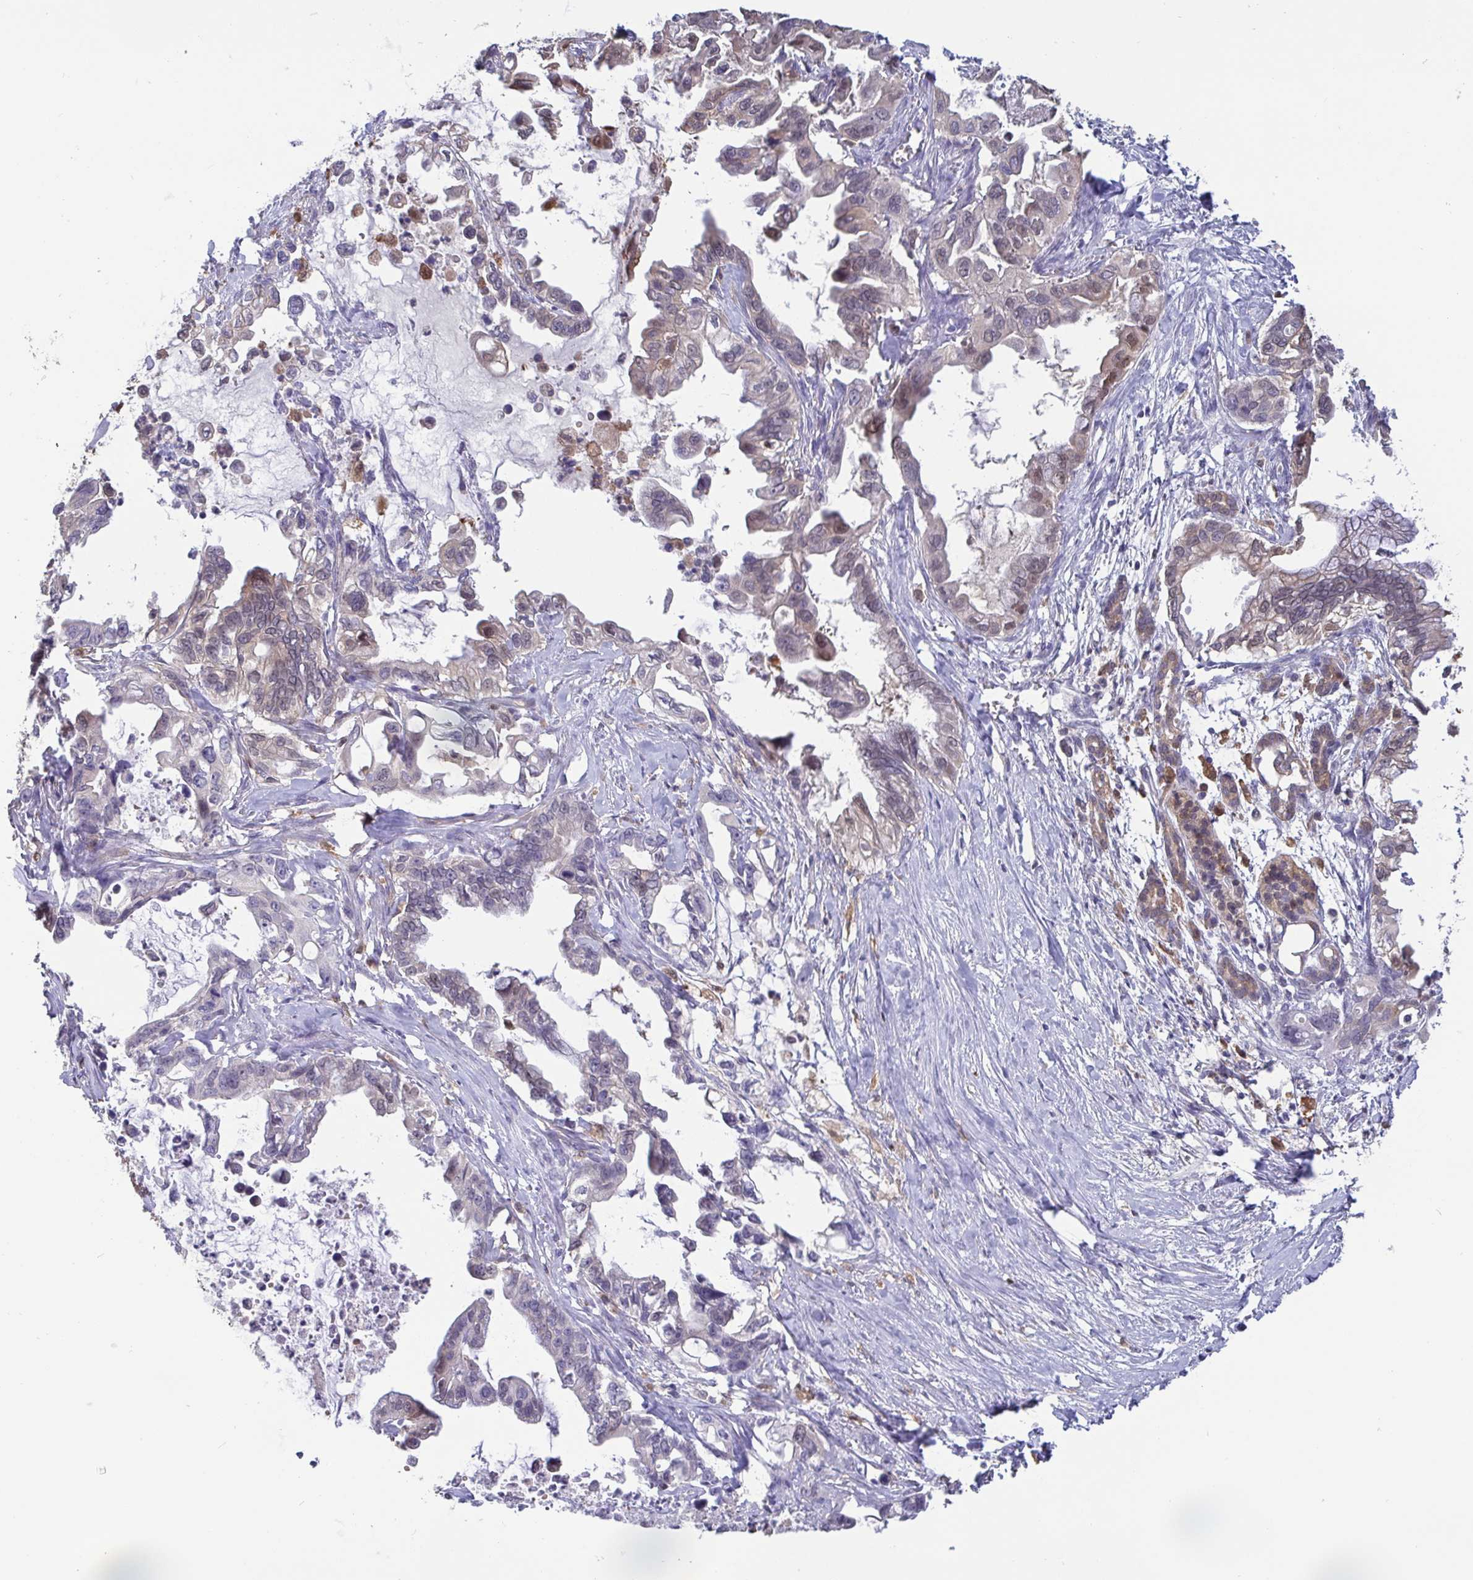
{"staining": {"intensity": "weak", "quantity": "<25%", "location": "nuclear"}, "tissue": "pancreatic cancer", "cell_type": "Tumor cells", "image_type": "cancer", "snomed": [{"axis": "morphology", "description": "Adenocarcinoma, NOS"}, {"axis": "topography", "description": "Pancreas"}], "caption": "Immunohistochemistry of human adenocarcinoma (pancreatic) demonstrates no positivity in tumor cells.", "gene": "IDH1", "patient": {"sex": "male", "age": 61}}